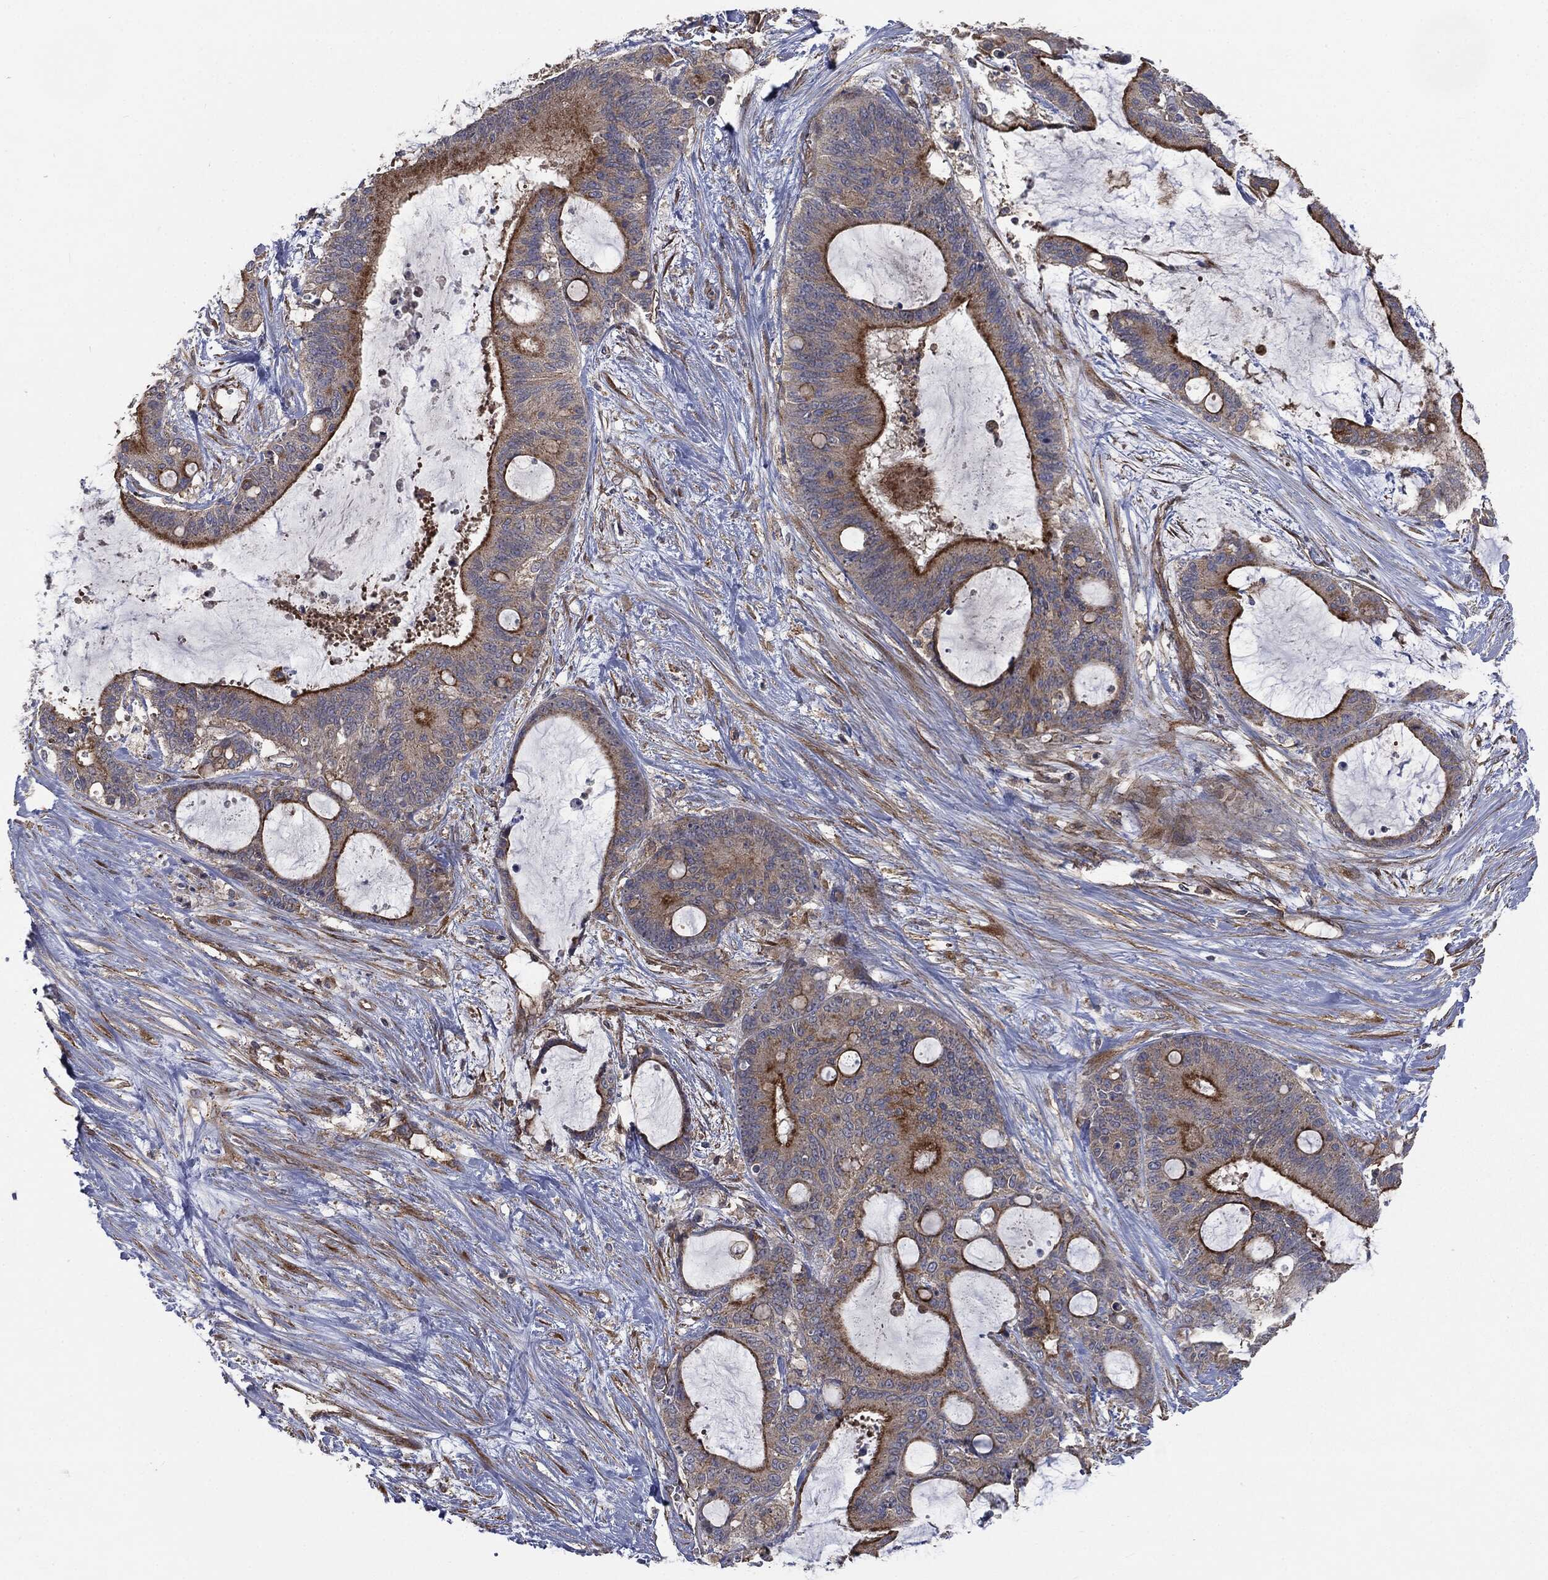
{"staining": {"intensity": "strong", "quantity": "25%-75%", "location": "cytoplasmic/membranous"}, "tissue": "liver cancer", "cell_type": "Tumor cells", "image_type": "cancer", "snomed": [{"axis": "morphology", "description": "Normal tissue, NOS"}, {"axis": "morphology", "description": "Cholangiocarcinoma"}, {"axis": "topography", "description": "Liver"}, {"axis": "topography", "description": "Peripheral nerve tissue"}], "caption": "The photomicrograph reveals immunohistochemical staining of cholangiocarcinoma (liver). There is strong cytoplasmic/membranous staining is seen in approximately 25%-75% of tumor cells.", "gene": "EPS15L1", "patient": {"sex": "female", "age": 73}}